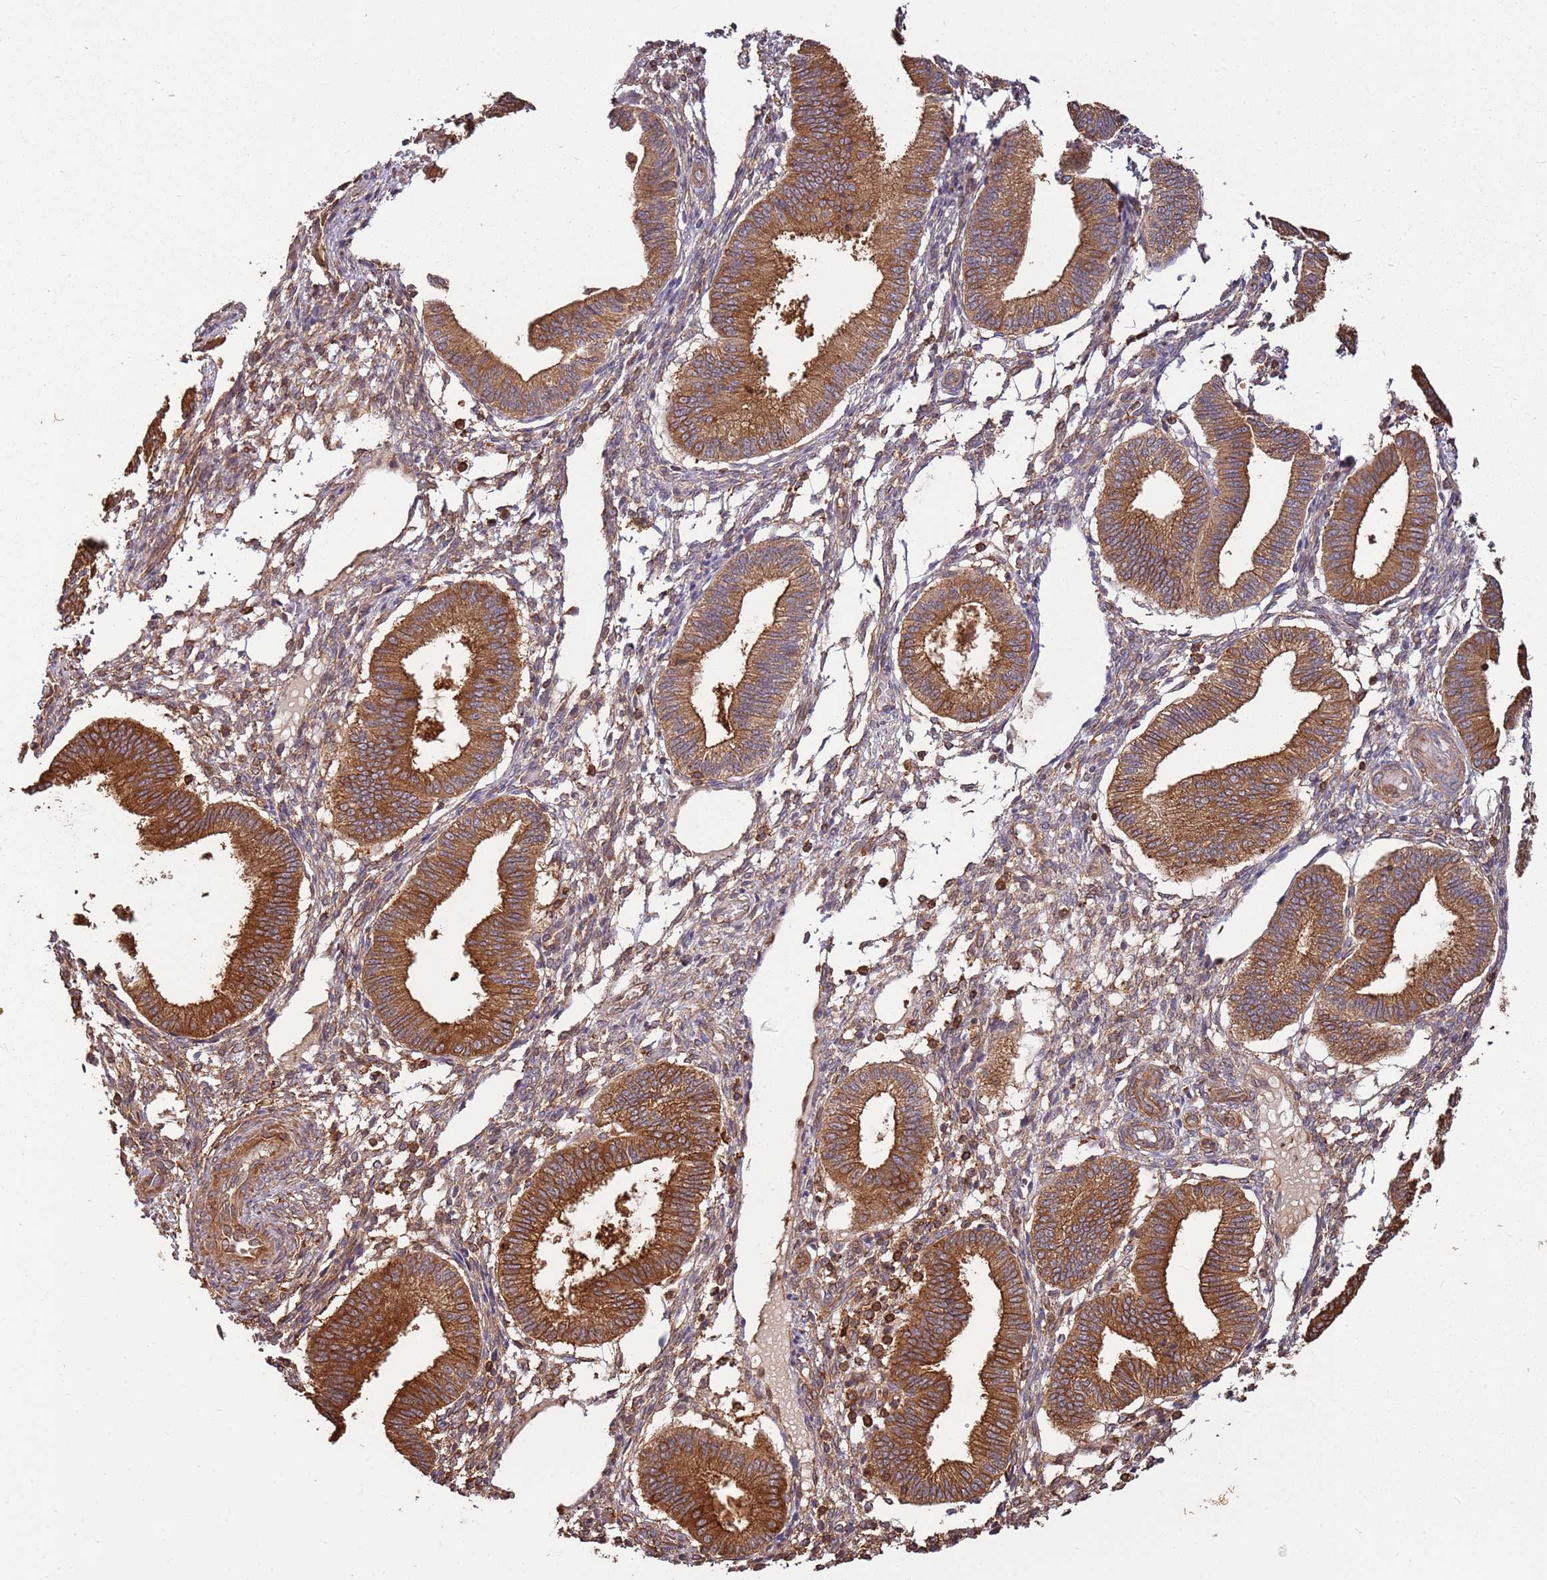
{"staining": {"intensity": "moderate", "quantity": "<25%", "location": "cytoplasmic/membranous"}, "tissue": "endometrium", "cell_type": "Cells in endometrial stroma", "image_type": "normal", "snomed": [{"axis": "morphology", "description": "Normal tissue, NOS"}, {"axis": "topography", "description": "Endometrium"}], "caption": "An IHC photomicrograph of benign tissue is shown. Protein staining in brown labels moderate cytoplasmic/membranous positivity in endometrium within cells in endometrial stroma. (DAB IHC, brown staining for protein, blue staining for nuclei).", "gene": "ACVR2A", "patient": {"sex": "female", "age": 39}}